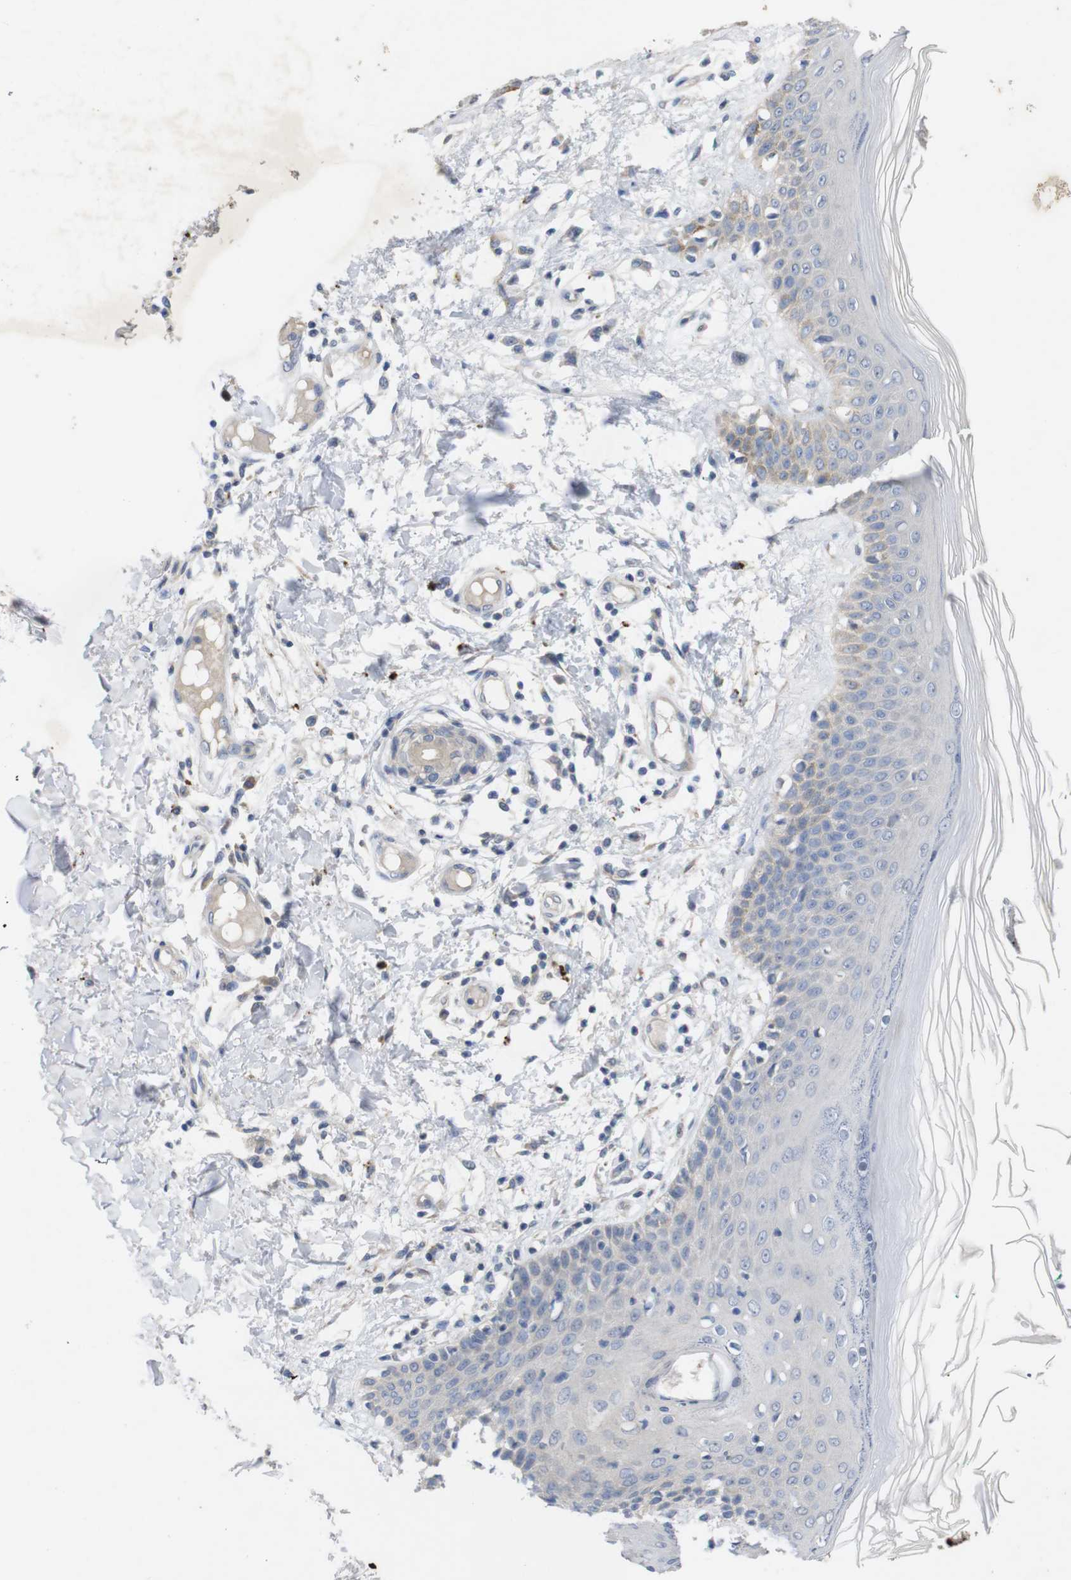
{"staining": {"intensity": "weak", "quantity": ">75%", "location": "cytoplasmic/membranous"}, "tissue": "skin", "cell_type": "Fibroblasts", "image_type": "normal", "snomed": [{"axis": "morphology", "description": "Normal tissue, NOS"}, {"axis": "topography", "description": "Skin"}], "caption": "Protein expression analysis of normal human skin reveals weak cytoplasmic/membranous expression in about >75% of fibroblasts. The staining was performed using DAB, with brown indicating positive protein expression. Nuclei are stained blue with hematoxylin.", "gene": "BCAR3", "patient": {"sex": "male", "age": 53}}